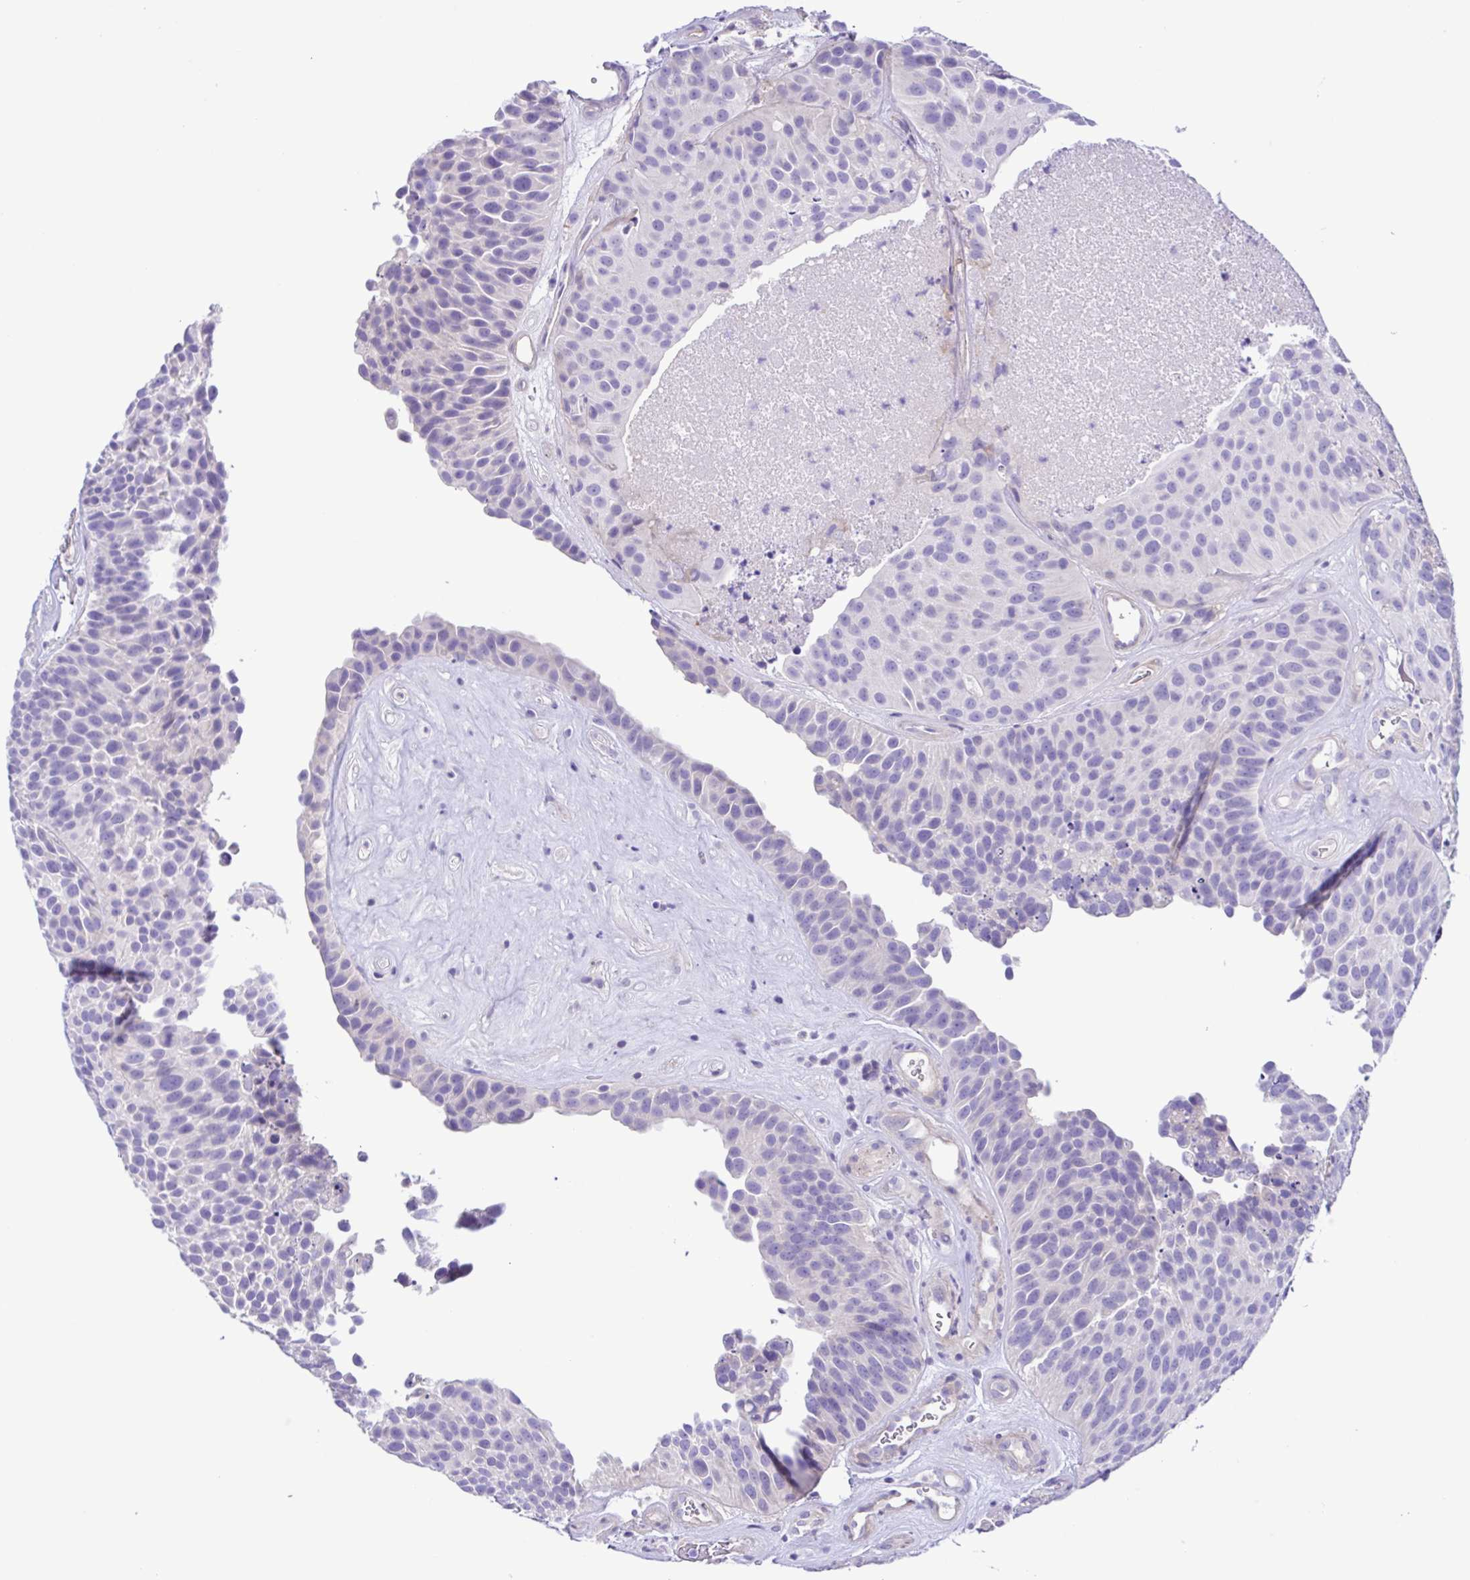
{"staining": {"intensity": "negative", "quantity": "none", "location": "none"}, "tissue": "urothelial cancer", "cell_type": "Tumor cells", "image_type": "cancer", "snomed": [{"axis": "morphology", "description": "Urothelial carcinoma, Low grade"}, {"axis": "topography", "description": "Urinary bladder"}], "caption": "Tumor cells are negative for brown protein staining in urothelial cancer.", "gene": "ISM2", "patient": {"sex": "male", "age": 76}}